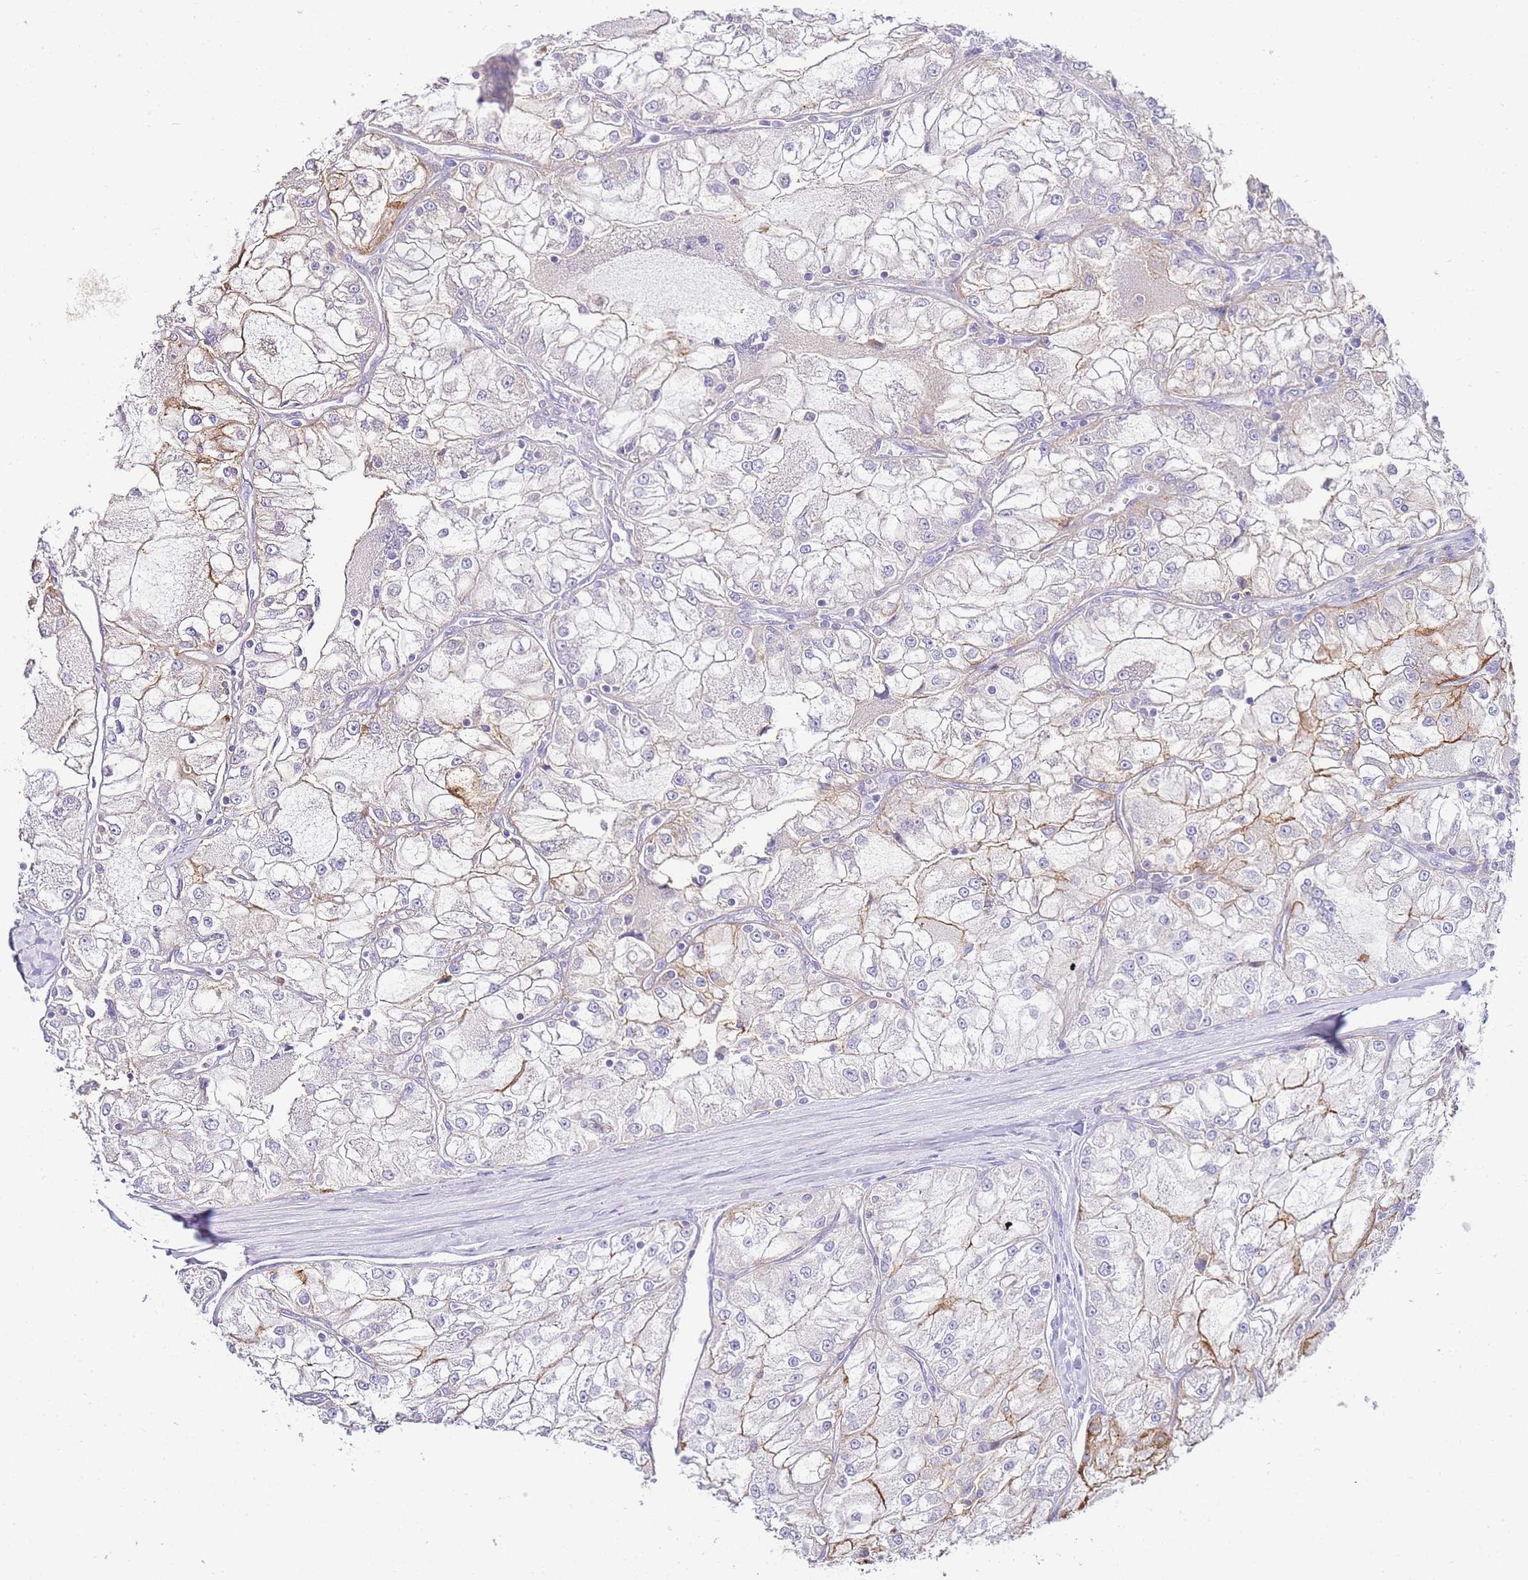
{"staining": {"intensity": "moderate", "quantity": "<25%", "location": "cytoplasmic/membranous"}, "tissue": "renal cancer", "cell_type": "Tumor cells", "image_type": "cancer", "snomed": [{"axis": "morphology", "description": "Adenocarcinoma, NOS"}, {"axis": "topography", "description": "Kidney"}], "caption": "Adenocarcinoma (renal) stained for a protein displays moderate cytoplasmic/membranous positivity in tumor cells.", "gene": "DPP4", "patient": {"sex": "female", "age": 72}}